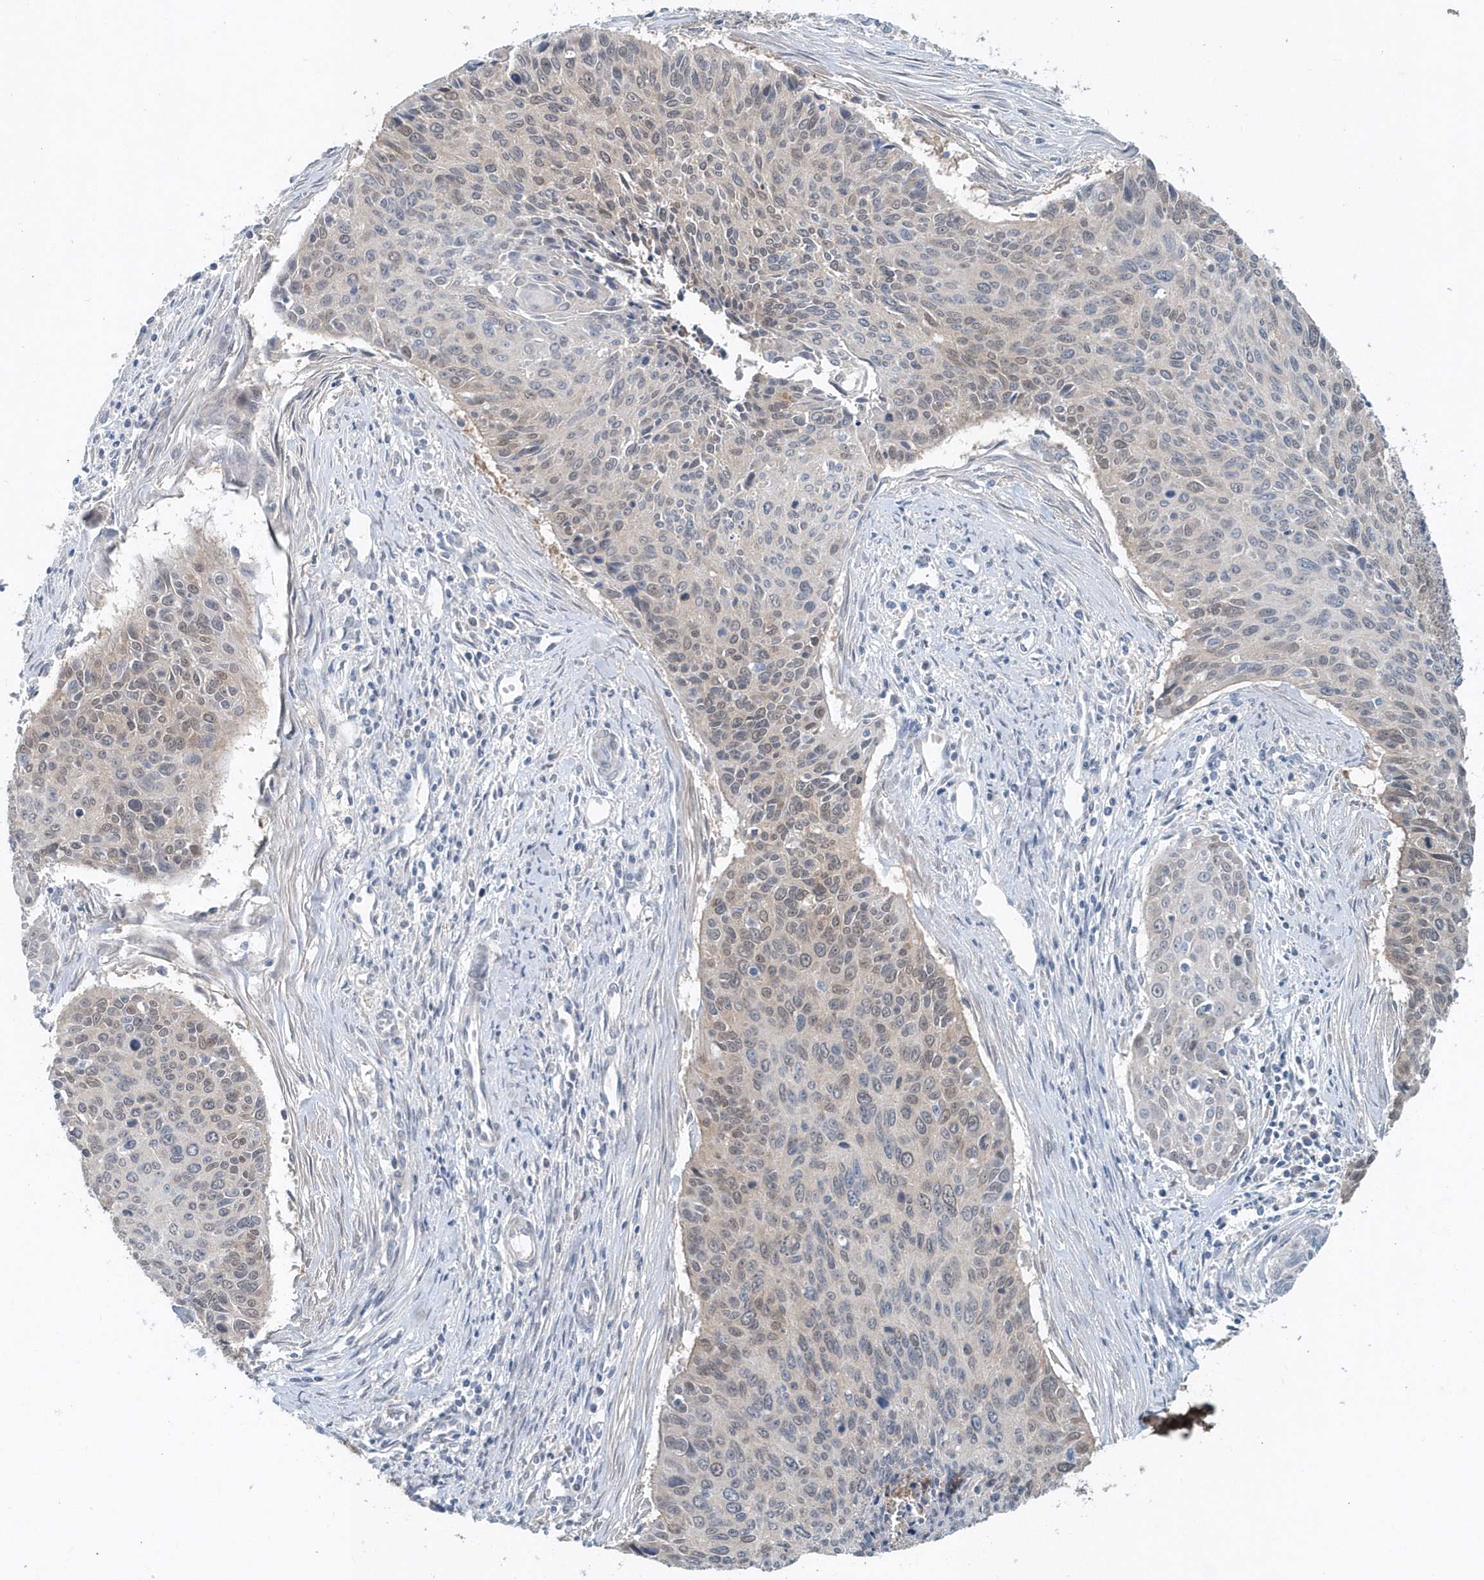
{"staining": {"intensity": "moderate", "quantity": "<25%", "location": "nuclear"}, "tissue": "cervical cancer", "cell_type": "Tumor cells", "image_type": "cancer", "snomed": [{"axis": "morphology", "description": "Squamous cell carcinoma, NOS"}, {"axis": "topography", "description": "Cervix"}], "caption": "Protein analysis of cervical cancer (squamous cell carcinoma) tissue shows moderate nuclear positivity in about <25% of tumor cells. The staining was performed using DAB, with brown indicating positive protein expression. Nuclei are stained blue with hematoxylin.", "gene": "PFN2", "patient": {"sex": "female", "age": 55}}